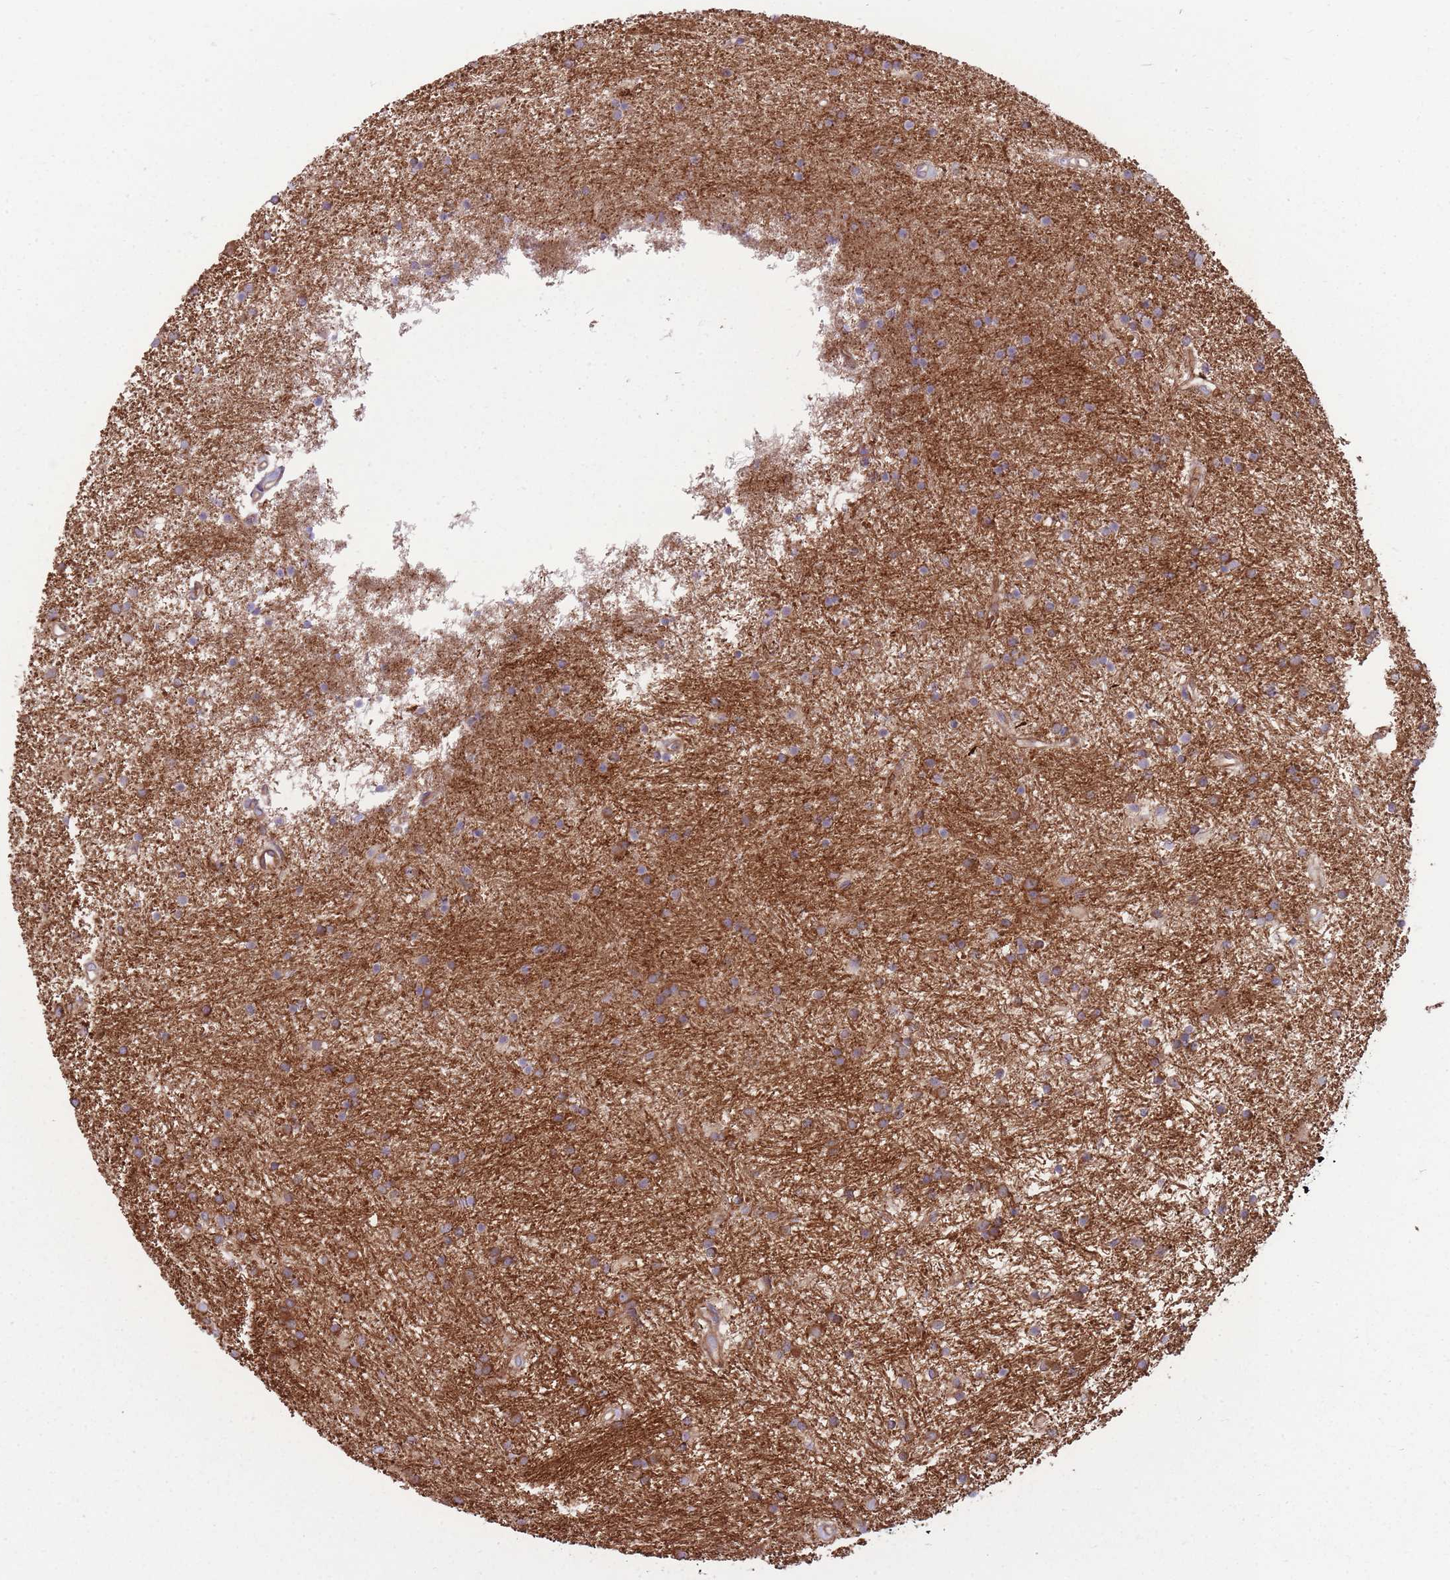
{"staining": {"intensity": "moderate", "quantity": ">75%", "location": "cytoplasmic/membranous"}, "tissue": "glioma", "cell_type": "Tumor cells", "image_type": "cancer", "snomed": [{"axis": "morphology", "description": "Glioma, malignant, High grade"}, {"axis": "topography", "description": "Brain"}], "caption": "This histopathology image shows immunohistochemistry staining of human glioma, with medium moderate cytoplasmic/membranous positivity in about >75% of tumor cells.", "gene": "ANKRD10", "patient": {"sex": "male", "age": 77}}